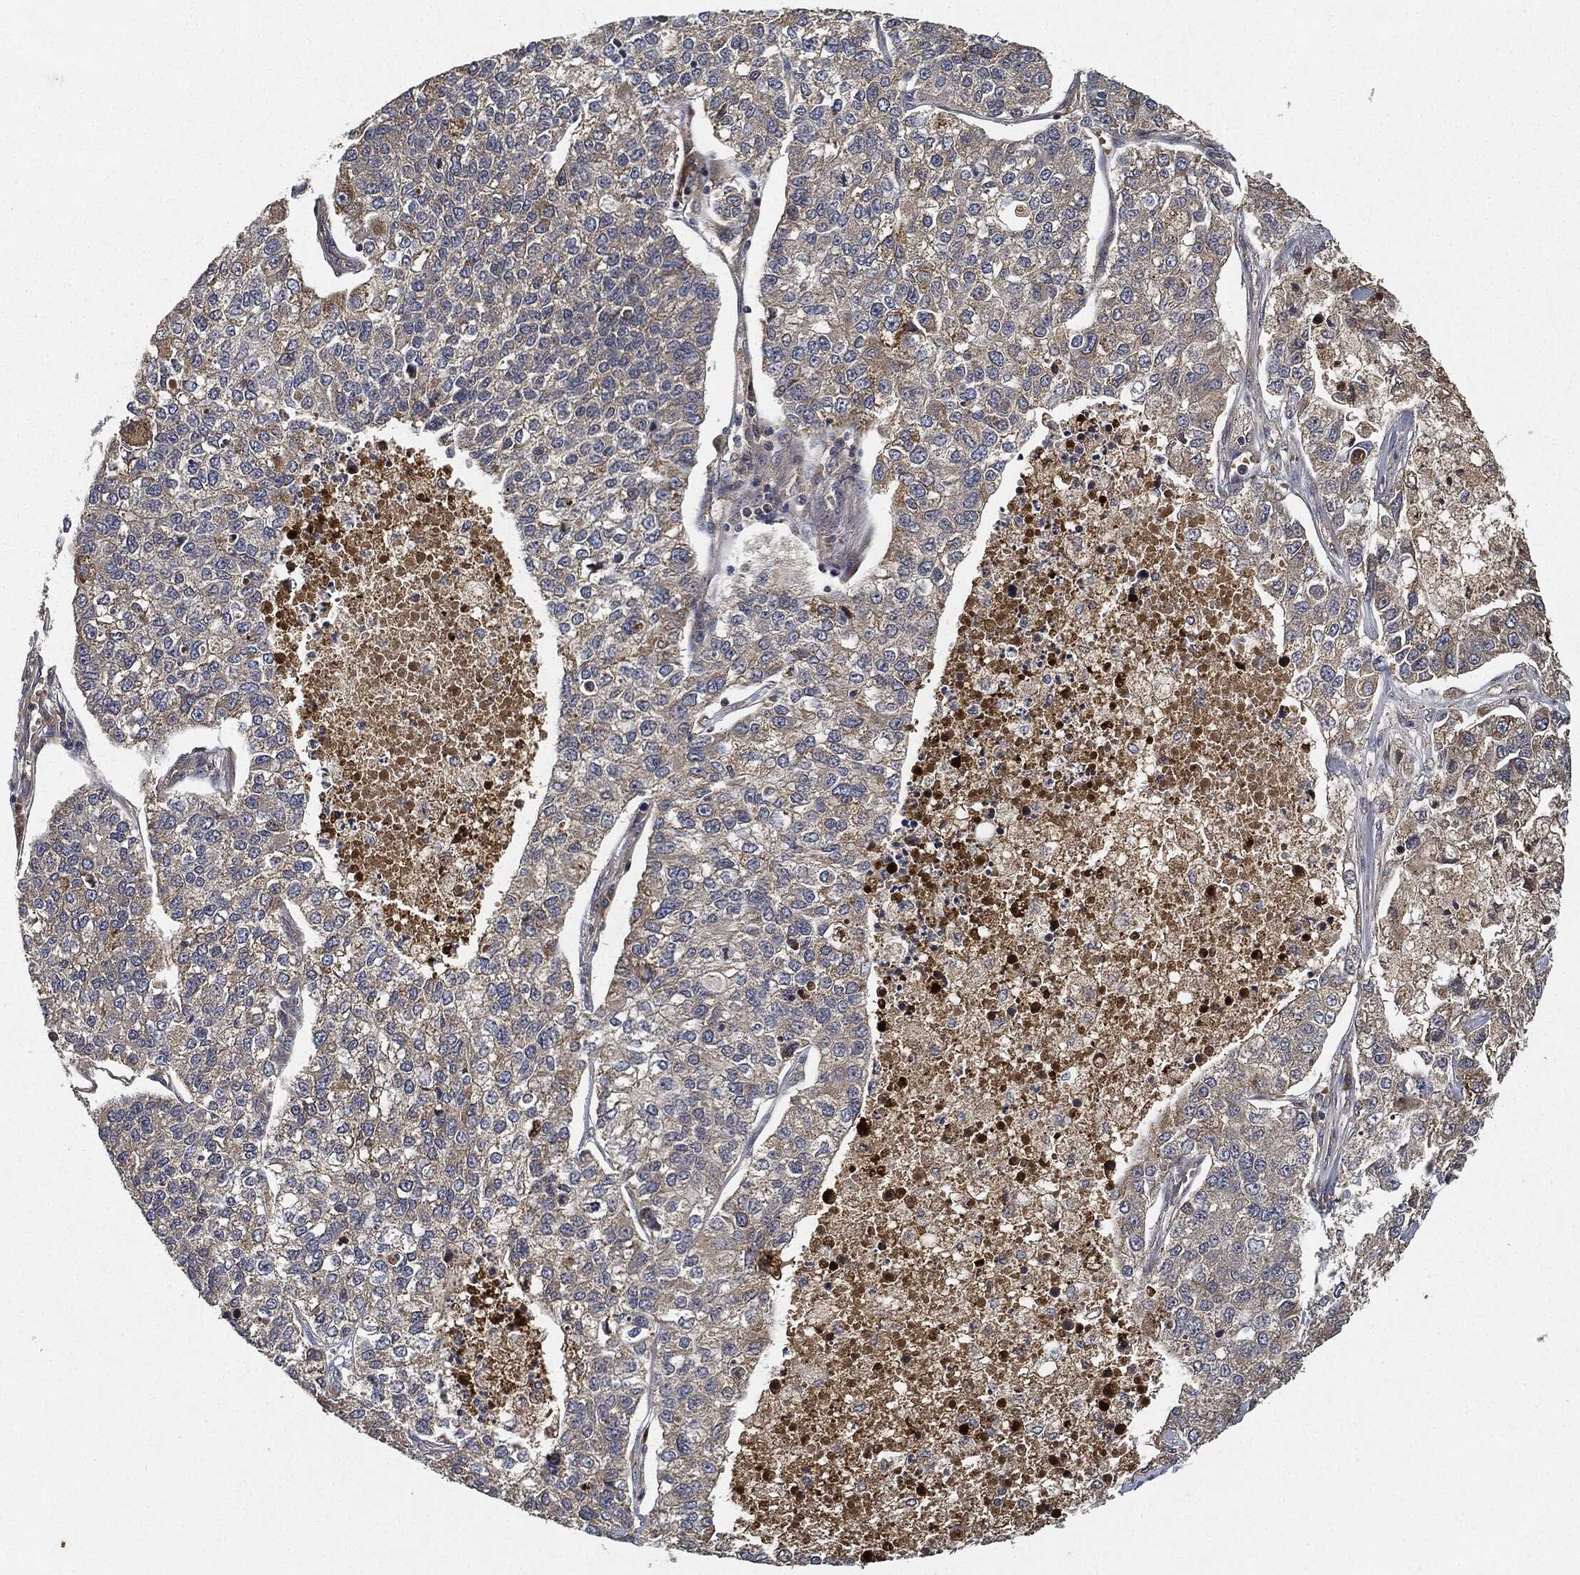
{"staining": {"intensity": "weak", "quantity": "<25%", "location": "cytoplasmic/membranous"}, "tissue": "lung cancer", "cell_type": "Tumor cells", "image_type": "cancer", "snomed": [{"axis": "morphology", "description": "Adenocarcinoma, NOS"}, {"axis": "topography", "description": "Lung"}], "caption": "Tumor cells are negative for brown protein staining in lung adenocarcinoma. The staining was performed using DAB (3,3'-diaminobenzidine) to visualize the protein expression in brown, while the nuclei were stained in blue with hematoxylin (Magnification: 20x).", "gene": "MLST8", "patient": {"sex": "male", "age": 49}}